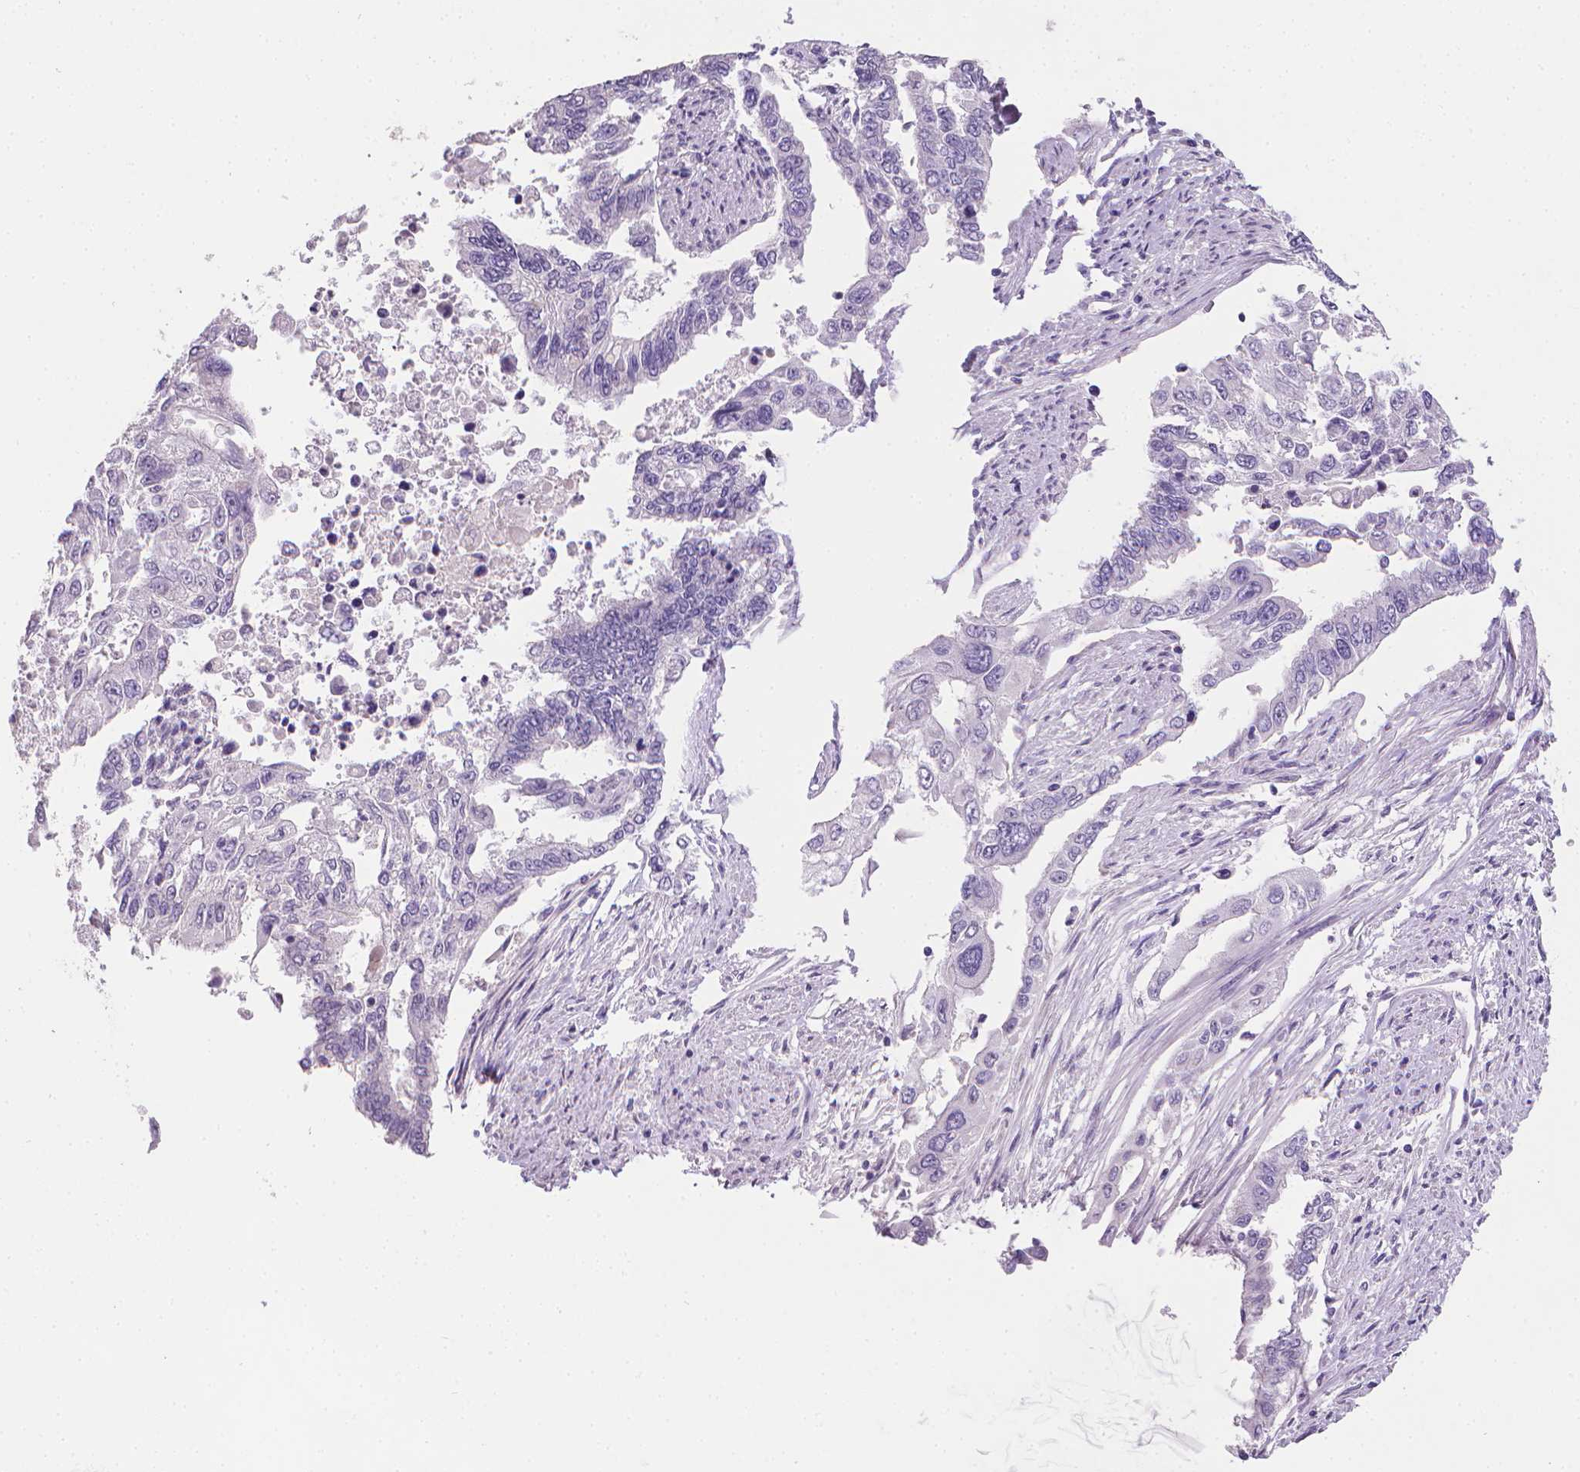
{"staining": {"intensity": "negative", "quantity": "none", "location": "none"}, "tissue": "endometrial cancer", "cell_type": "Tumor cells", "image_type": "cancer", "snomed": [{"axis": "morphology", "description": "Adenocarcinoma, NOS"}, {"axis": "topography", "description": "Uterus"}], "caption": "Immunohistochemical staining of human endometrial cancer exhibits no significant positivity in tumor cells.", "gene": "TNNI2", "patient": {"sex": "female", "age": 59}}